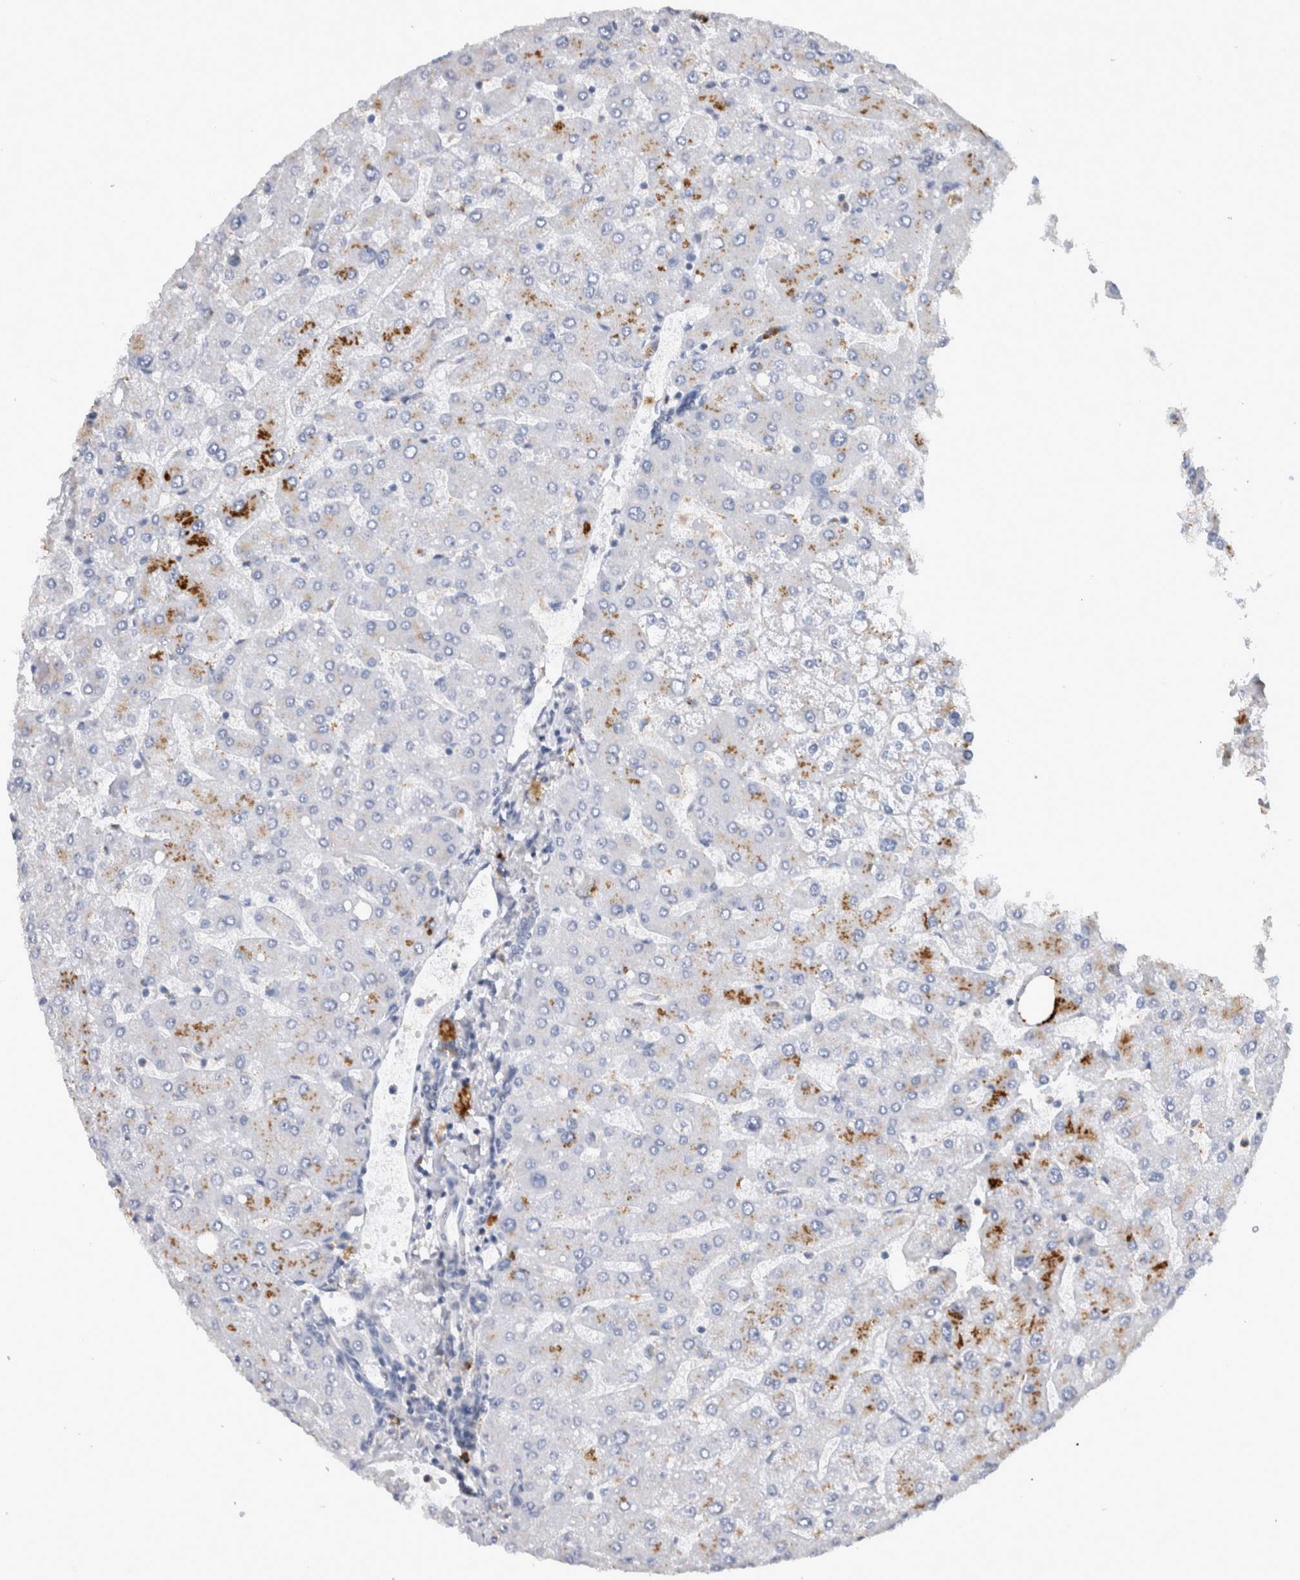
{"staining": {"intensity": "negative", "quantity": "none", "location": "none"}, "tissue": "liver", "cell_type": "Cholangiocytes", "image_type": "normal", "snomed": [{"axis": "morphology", "description": "Normal tissue, NOS"}, {"axis": "topography", "description": "Liver"}], "caption": "A micrograph of liver stained for a protein reveals no brown staining in cholangiocytes.", "gene": "CD63", "patient": {"sex": "male", "age": 55}}